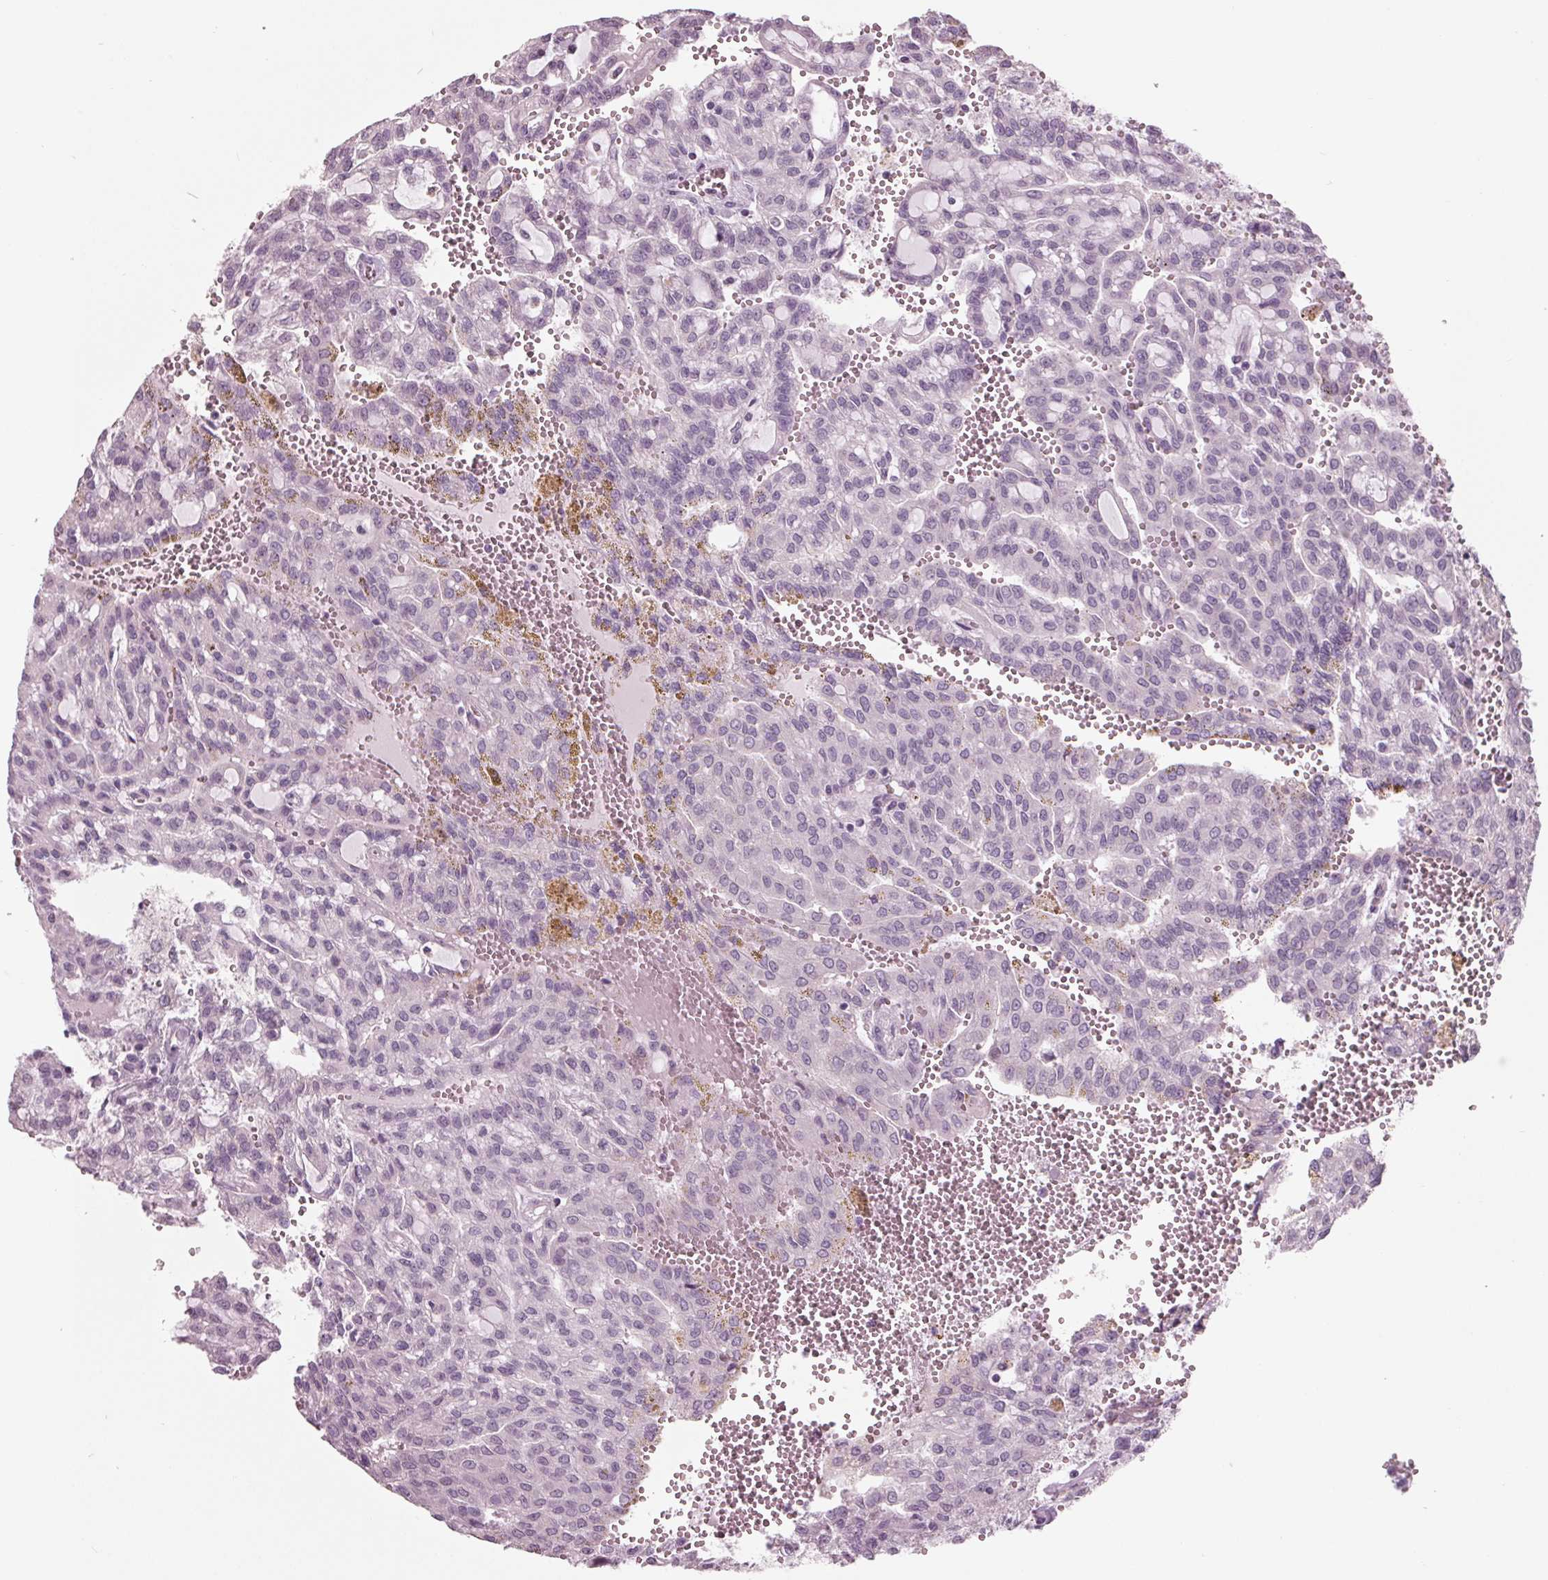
{"staining": {"intensity": "negative", "quantity": "none", "location": "none"}, "tissue": "renal cancer", "cell_type": "Tumor cells", "image_type": "cancer", "snomed": [{"axis": "morphology", "description": "Adenocarcinoma, NOS"}, {"axis": "topography", "description": "Kidney"}], "caption": "This is an immunohistochemistry (IHC) photomicrograph of human adenocarcinoma (renal). There is no staining in tumor cells.", "gene": "TNNC2", "patient": {"sex": "male", "age": 63}}